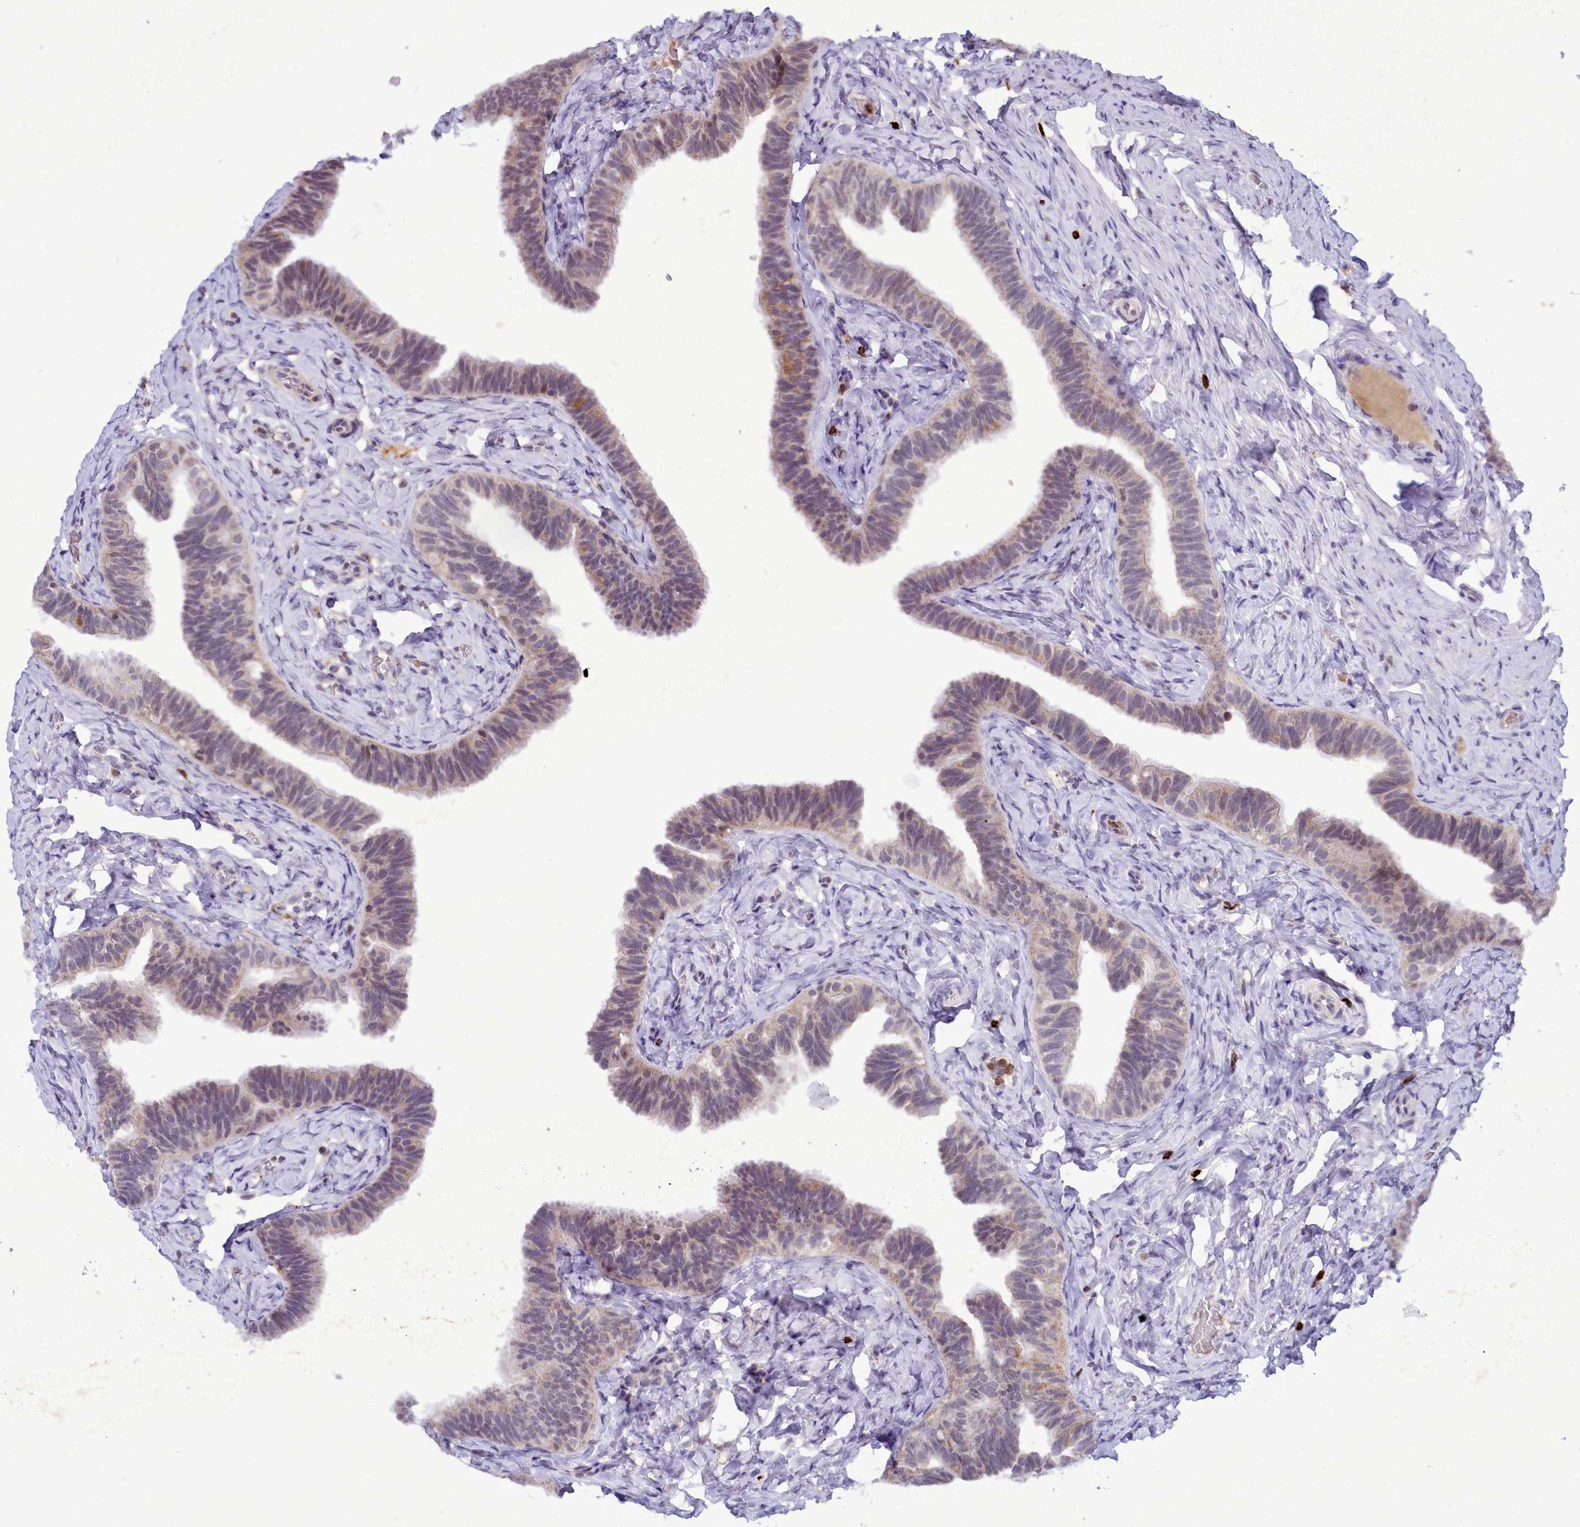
{"staining": {"intensity": "moderate", "quantity": "25%-75%", "location": "nuclear"}, "tissue": "fallopian tube", "cell_type": "Glandular cells", "image_type": "normal", "snomed": [{"axis": "morphology", "description": "Normal tissue, NOS"}, {"axis": "topography", "description": "Fallopian tube"}], "caption": "A photomicrograph of fallopian tube stained for a protein exhibits moderate nuclear brown staining in glandular cells.", "gene": "POM121L2", "patient": {"sex": "female", "age": 65}}